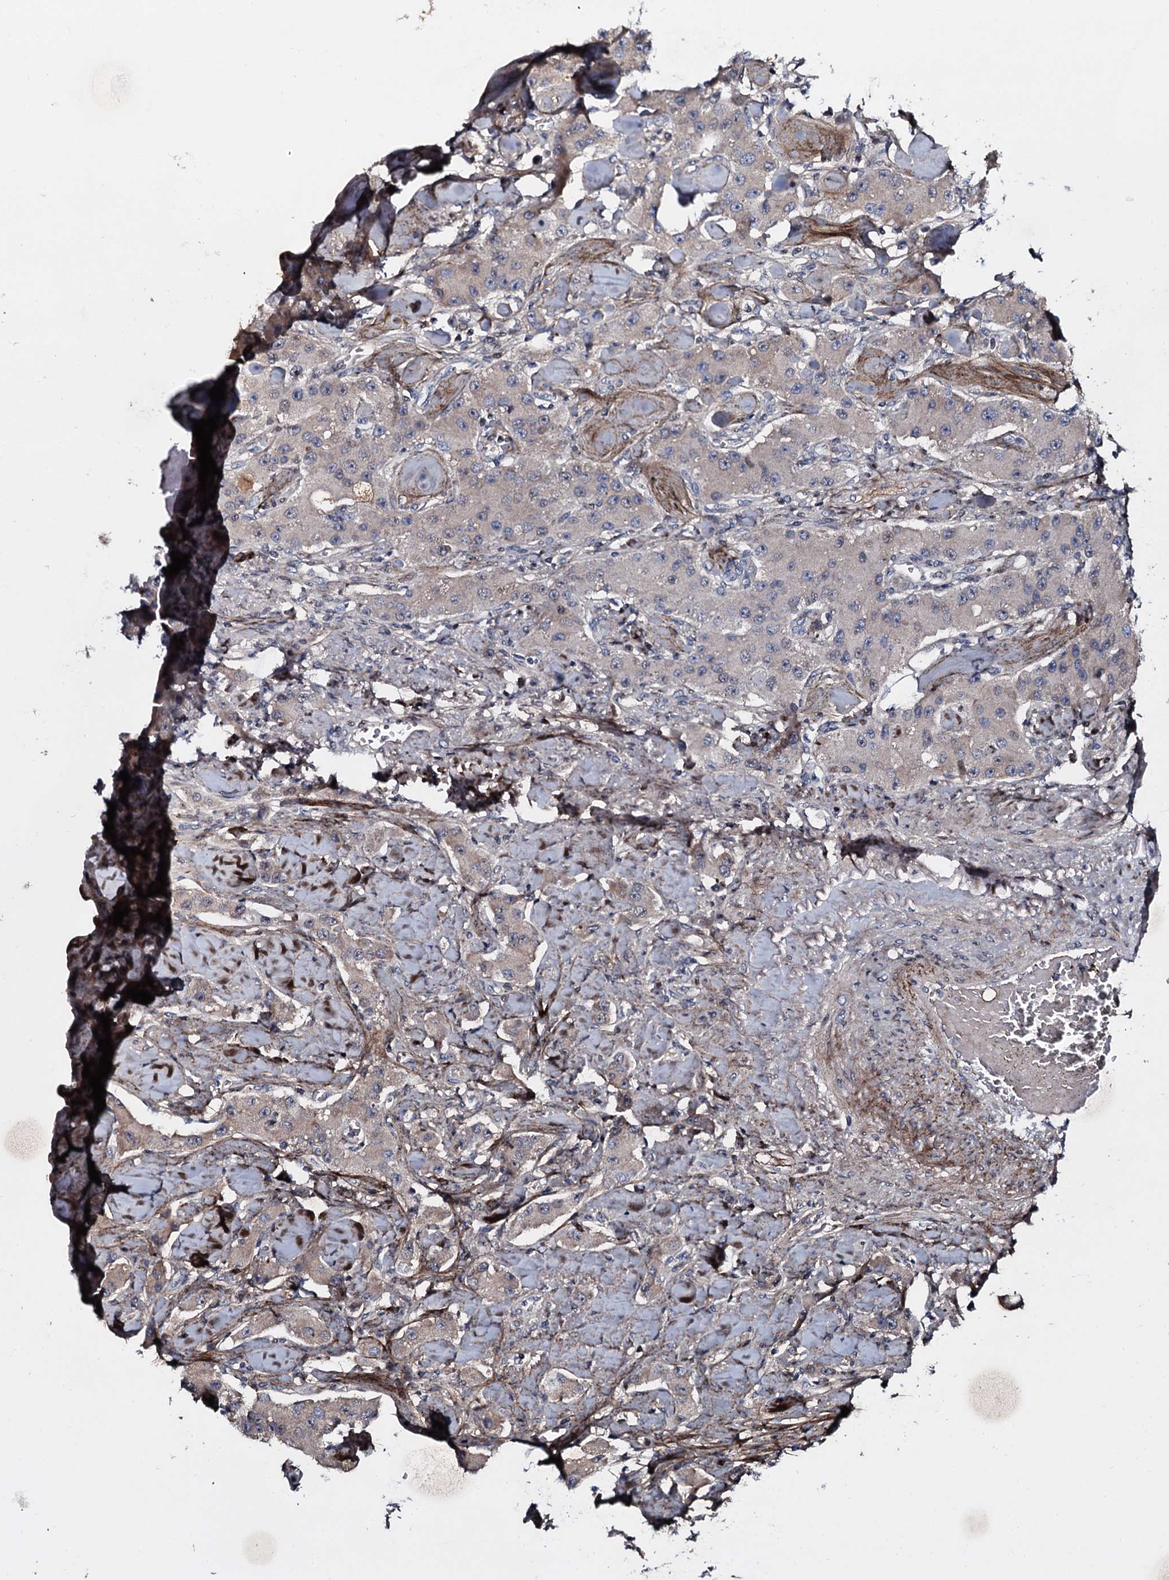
{"staining": {"intensity": "negative", "quantity": "none", "location": "none"}, "tissue": "carcinoid", "cell_type": "Tumor cells", "image_type": "cancer", "snomed": [{"axis": "morphology", "description": "Carcinoid, malignant, NOS"}, {"axis": "topography", "description": "Pancreas"}], "caption": "Tumor cells show no significant protein expression in carcinoid.", "gene": "LYG2", "patient": {"sex": "male", "age": 41}}